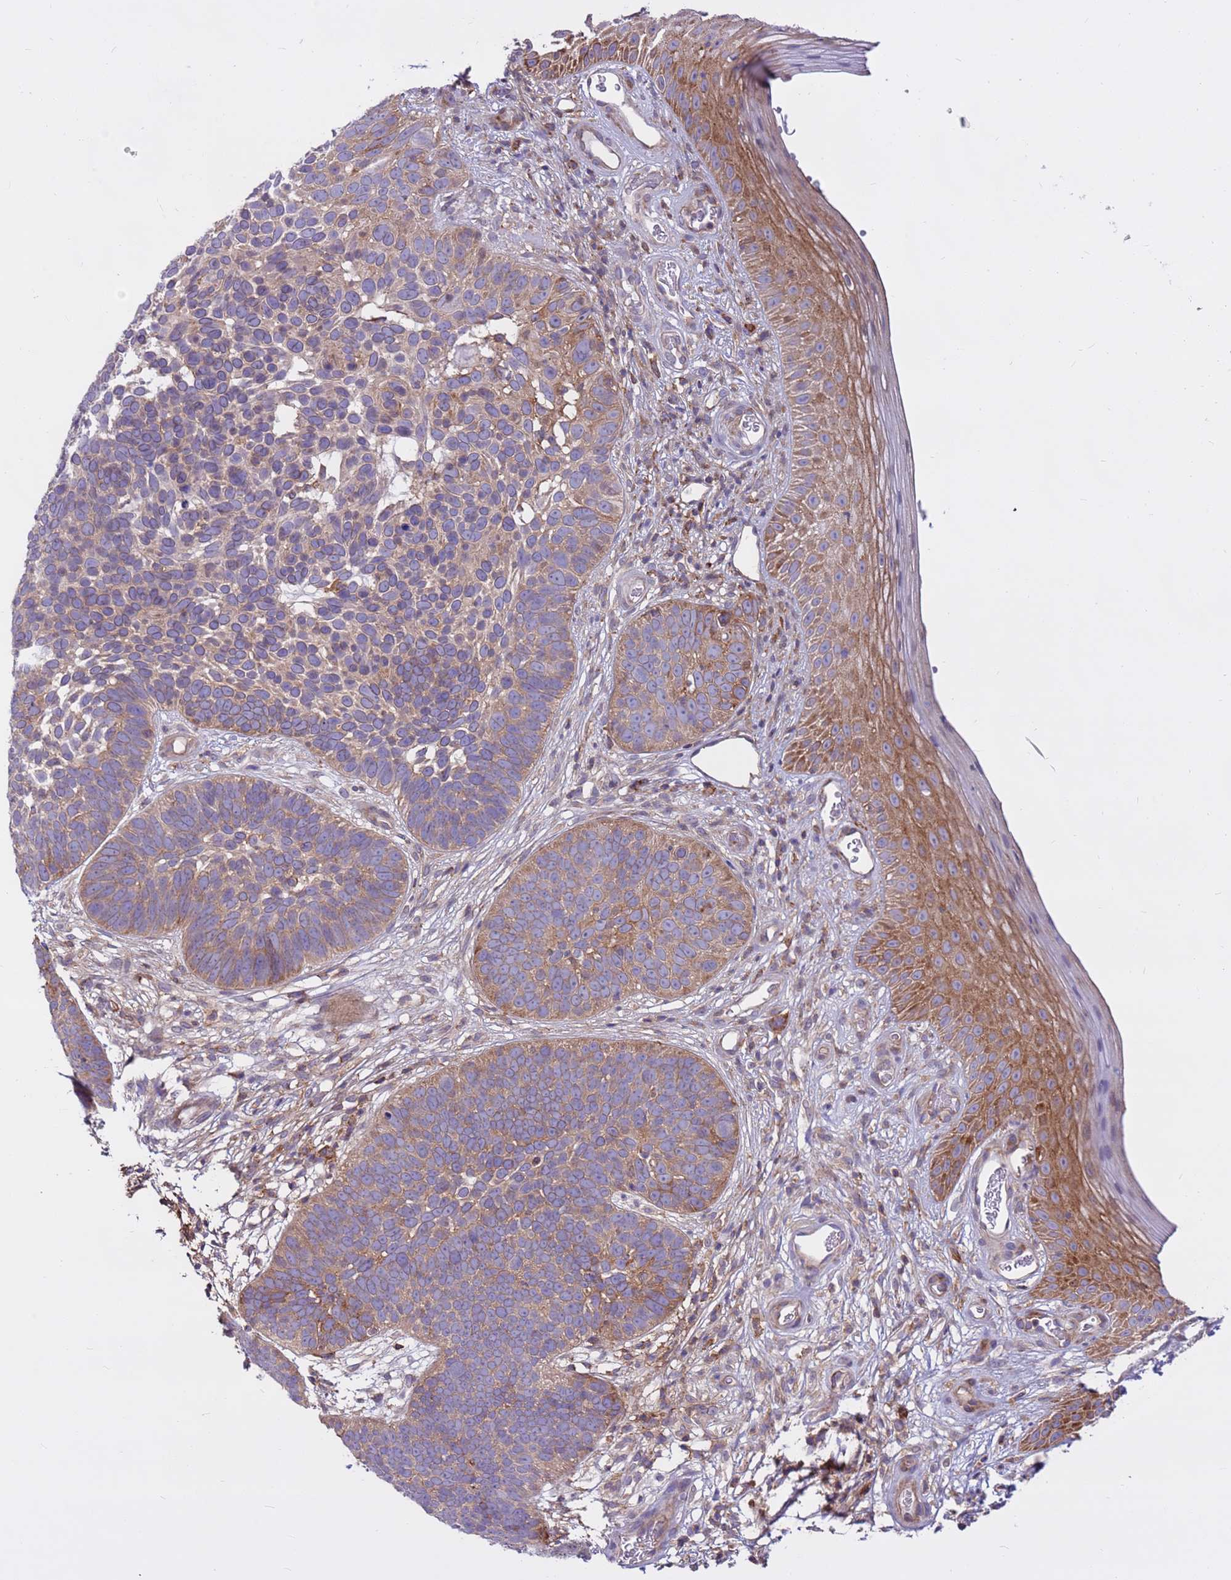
{"staining": {"intensity": "moderate", "quantity": ">75%", "location": "cytoplasmic/membranous"}, "tissue": "skin cancer", "cell_type": "Tumor cells", "image_type": "cancer", "snomed": [{"axis": "morphology", "description": "Basal cell carcinoma"}, {"axis": "topography", "description": "Skin"}], "caption": "Skin cancer (basal cell carcinoma) stained for a protein (brown) exhibits moderate cytoplasmic/membranous positive staining in about >75% of tumor cells.", "gene": "DDX19B", "patient": {"sex": "male", "age": 89}}